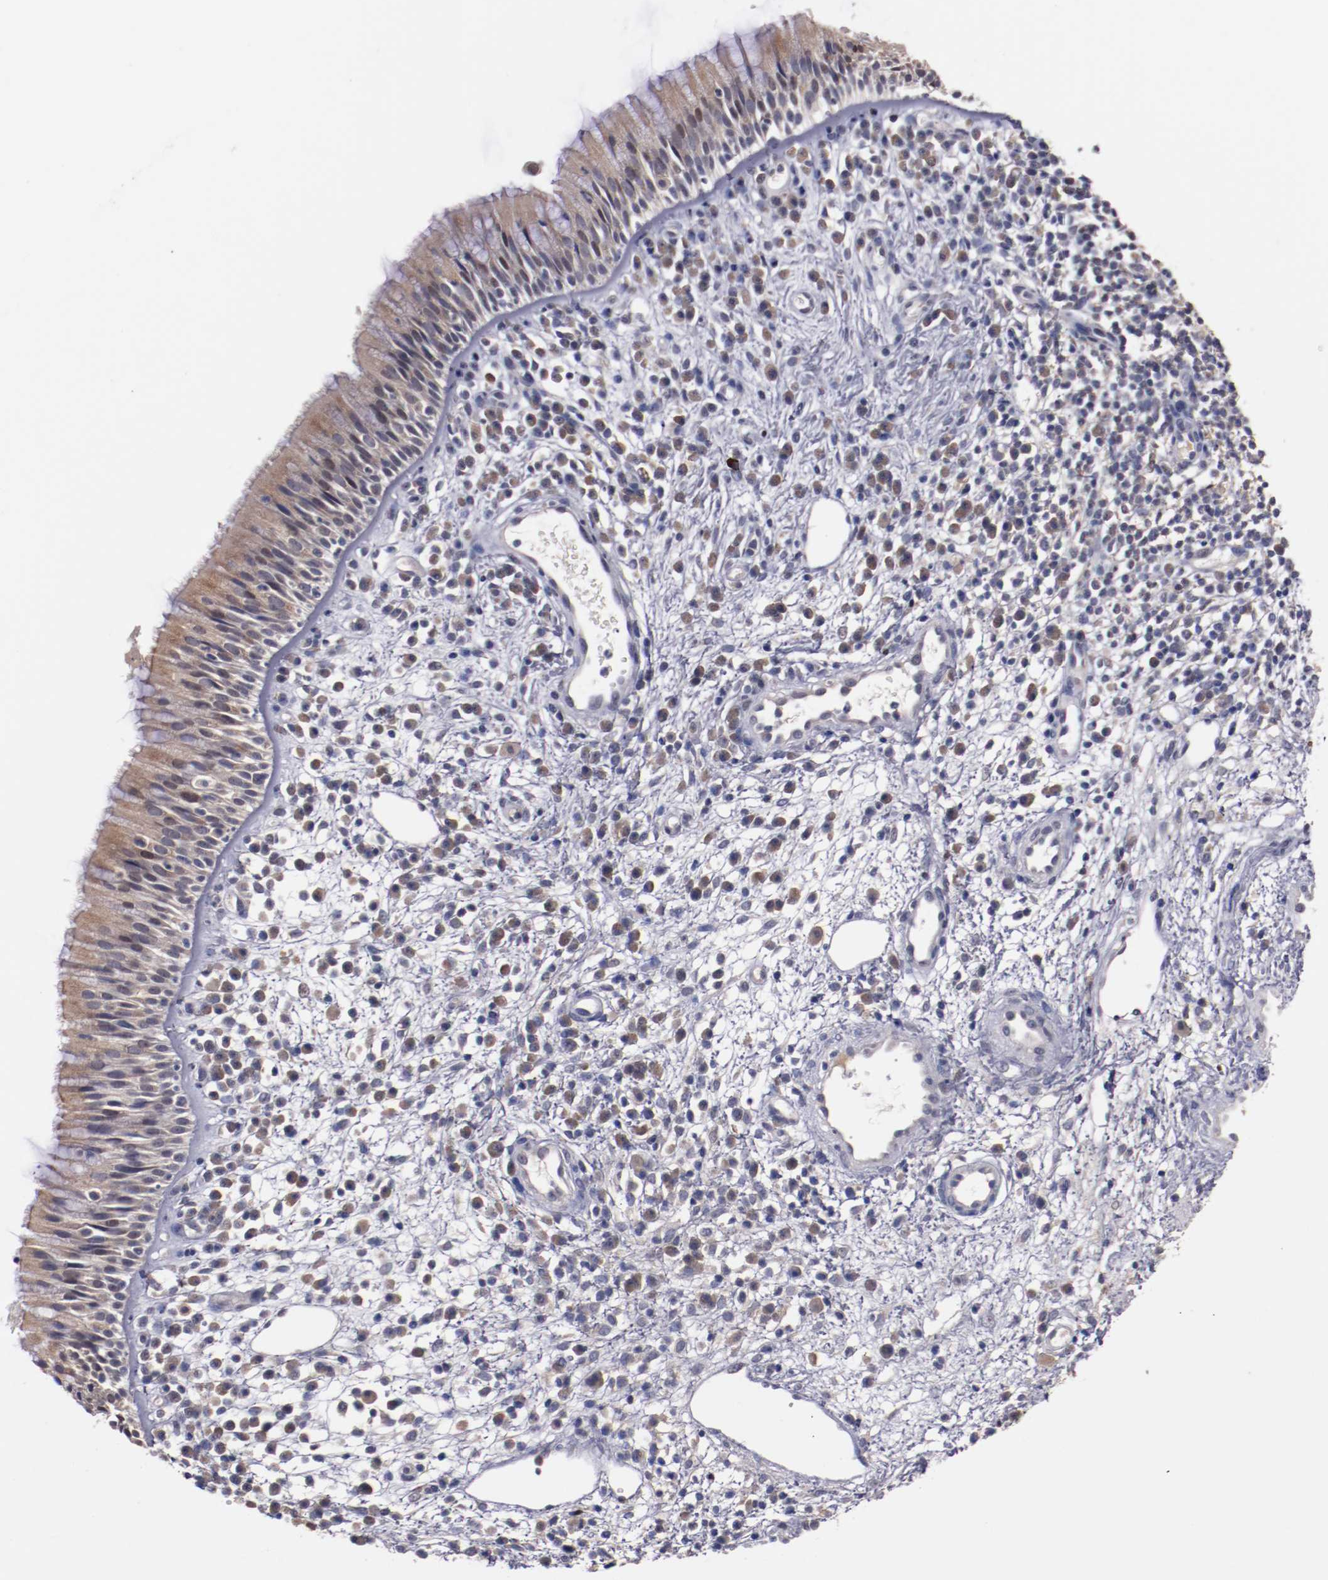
{"staining": {"intensity": "weak", "quantity": "25%-75%", "location": "cytoplasmic/membranous,nuclear"}, "tissue": "nasopharynx", "cell_type": "Respiratory epithelial cells", "image_type": "normal", "snomed": [{"axis": "morphology", "description": "Normal tissue, NOS"}, {"axis": "morphology", "description": "Inflammation, NOS"}, {"axis": "morphology", "description": "Malignant melanoma, Metastatic site"}, {"axis": "topography", "description": "Nasopharynx"}], "caption": "Immunohistochemistry (IHC) (DAB (3,3'-diaminobenzidine)) staining of benign human nasopharynx exhibits weak cytoplasmic/membranous,nuclear protein staining in approximately 25%-75% of respiratory epithelial cells. Immunohistochemistry stains the protein of interest in brown and the nuclei are stained blue.", "gene": "FAM81A", "patient": {"sex": "female", "age": 55}}